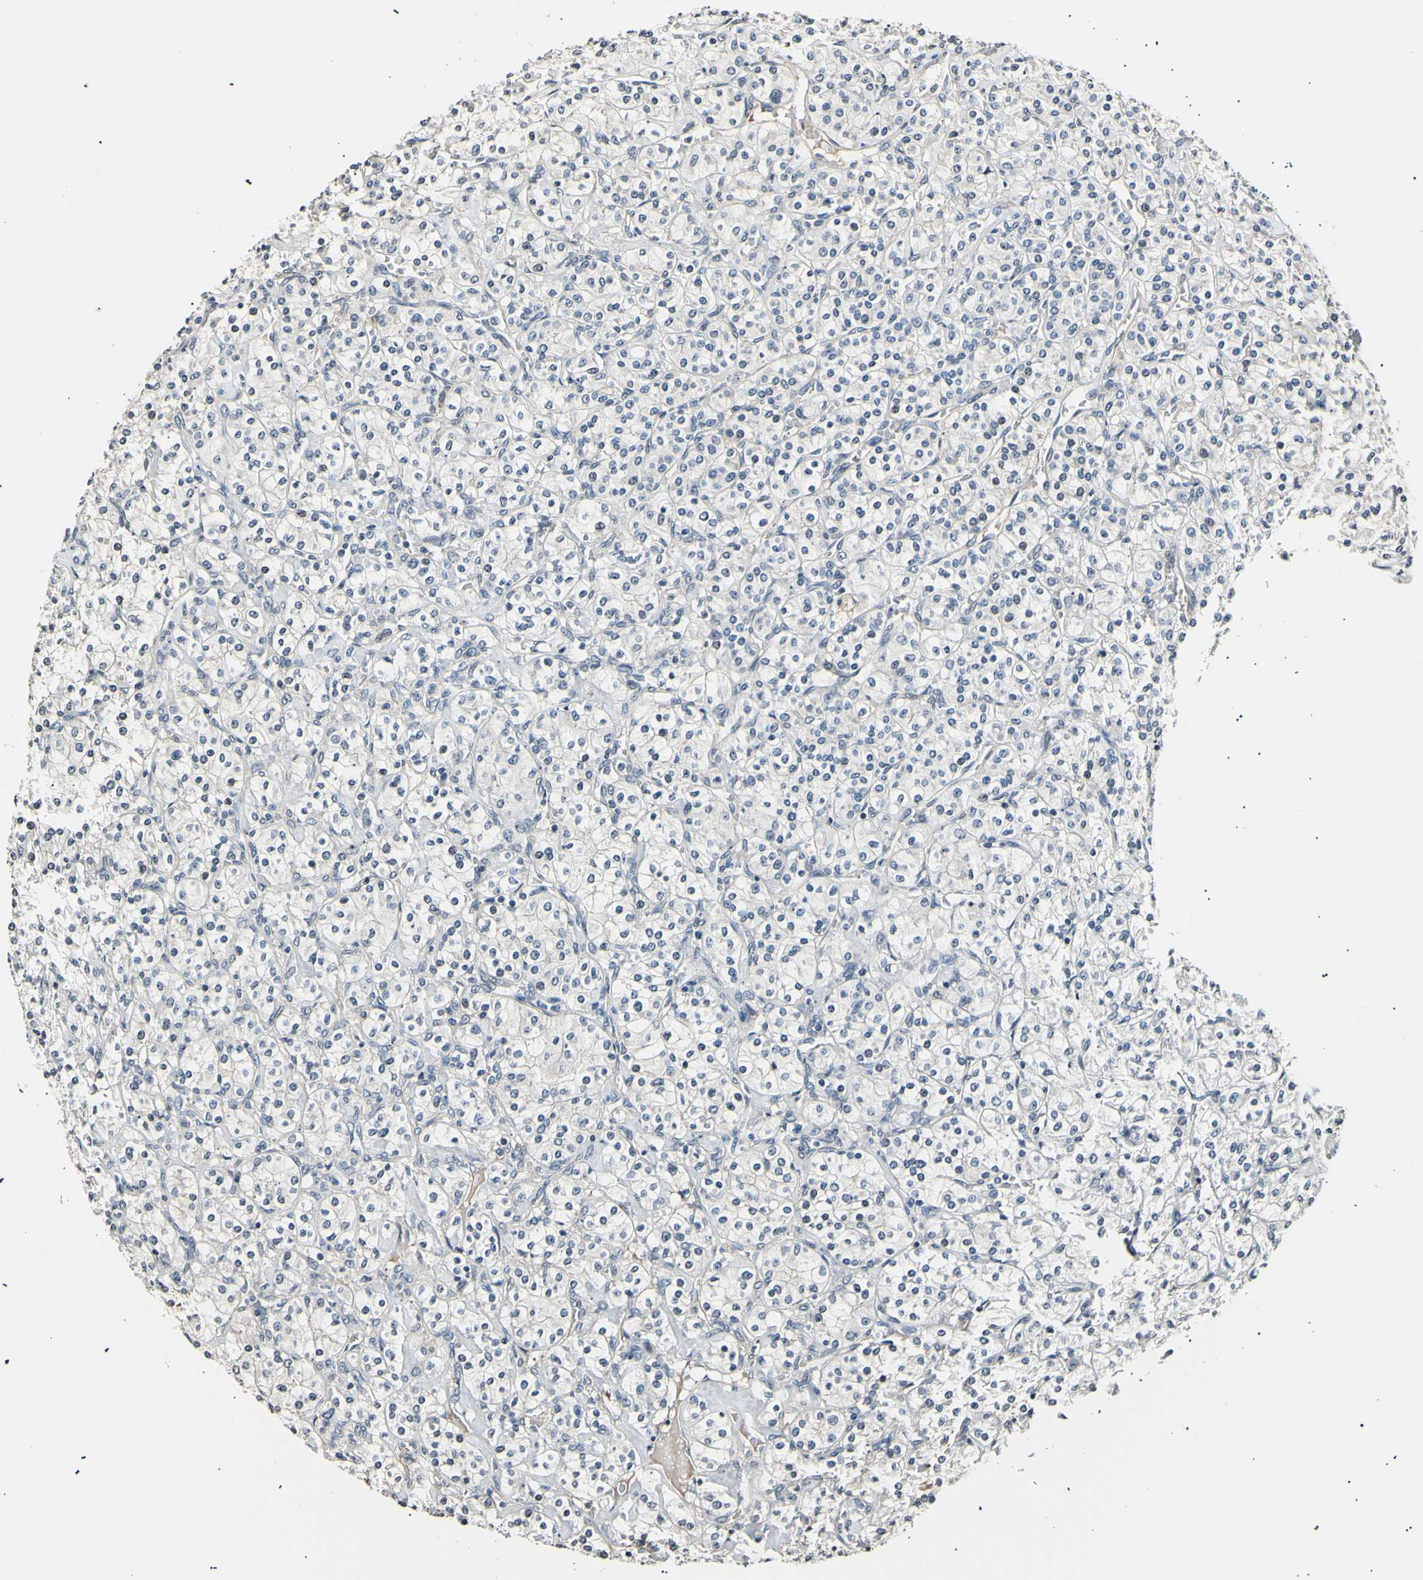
{"staining": {"intensity": "negative", "quantity": "none", "location": "none"}, "tissue": "renal cancer", "cell_type": "Tumor cells", "image_type": "cancer", "snomed": [{"axis": "morphology", "description": "Adenocarcinoma, NOS"}, {"axis": "topography", "description": "Kidney"}], "caption": "Image shows no significant protein staining in tumor cells of renal cancer.", "gene": "AK1", "patient": {"sex": "male", "age": 77}}